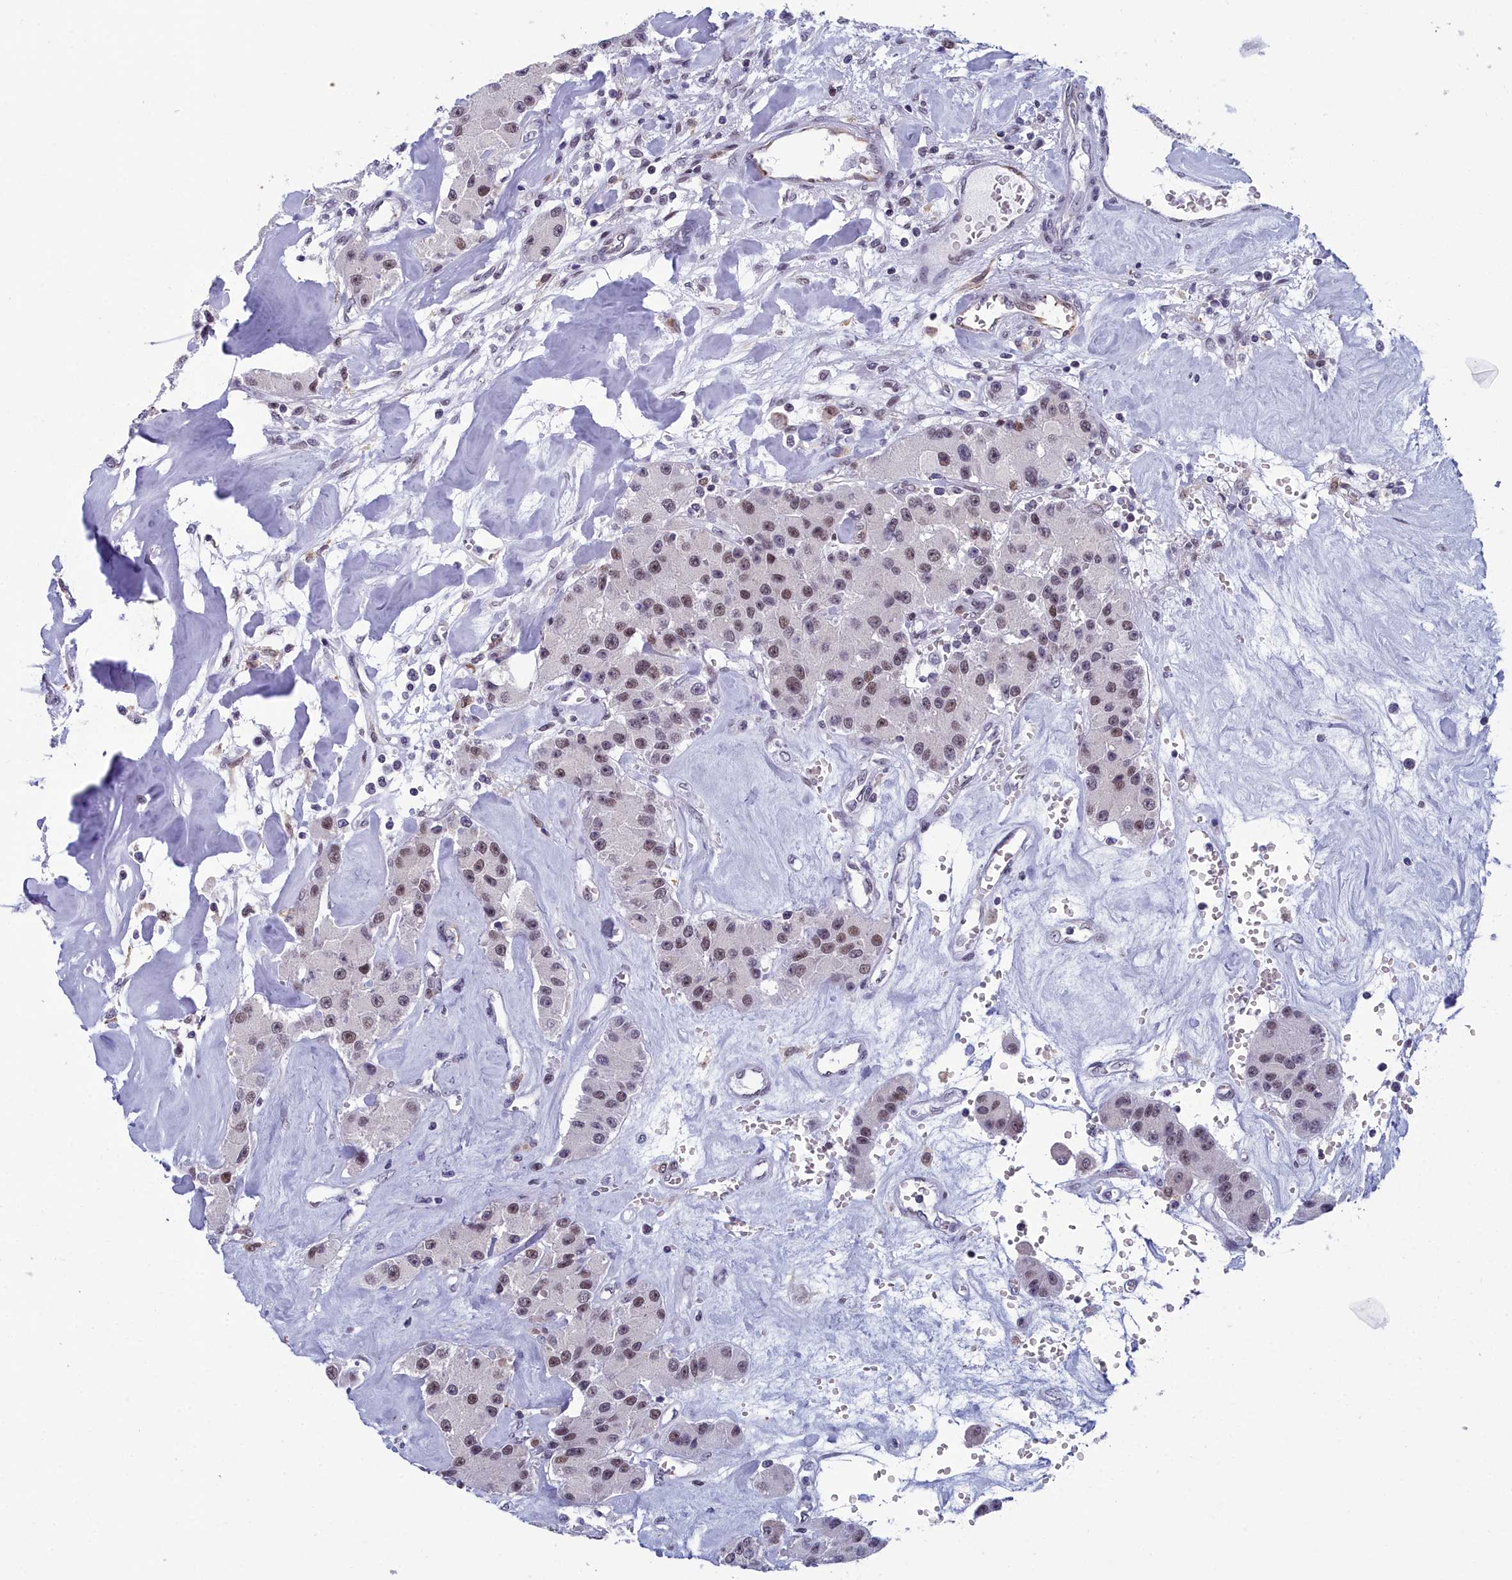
{"staining": {"intensity": "moderate", "quantity": "25%-75%", "location": "nuclear"}, "tissue": "carcinoid", "cell_type": "Tumor cells", "image_type": "cancer", "snomed": [{"axis": "morphology", "description": "Carcinoid, malignant, NOS"}, {"axis": "topography", "description": "Pancreas"}], "caption": "Carcinoid stained for a protein shows moderate nuclear positivity in tumor cells. Using DAB (3,3'-diaminobenzidine) (brown) and hematoxylin (blue) stains, captured at high magnification using brightfield microscopy.", "gene": "CCDC97", "patient": {"sex": "male", "age": 41}}